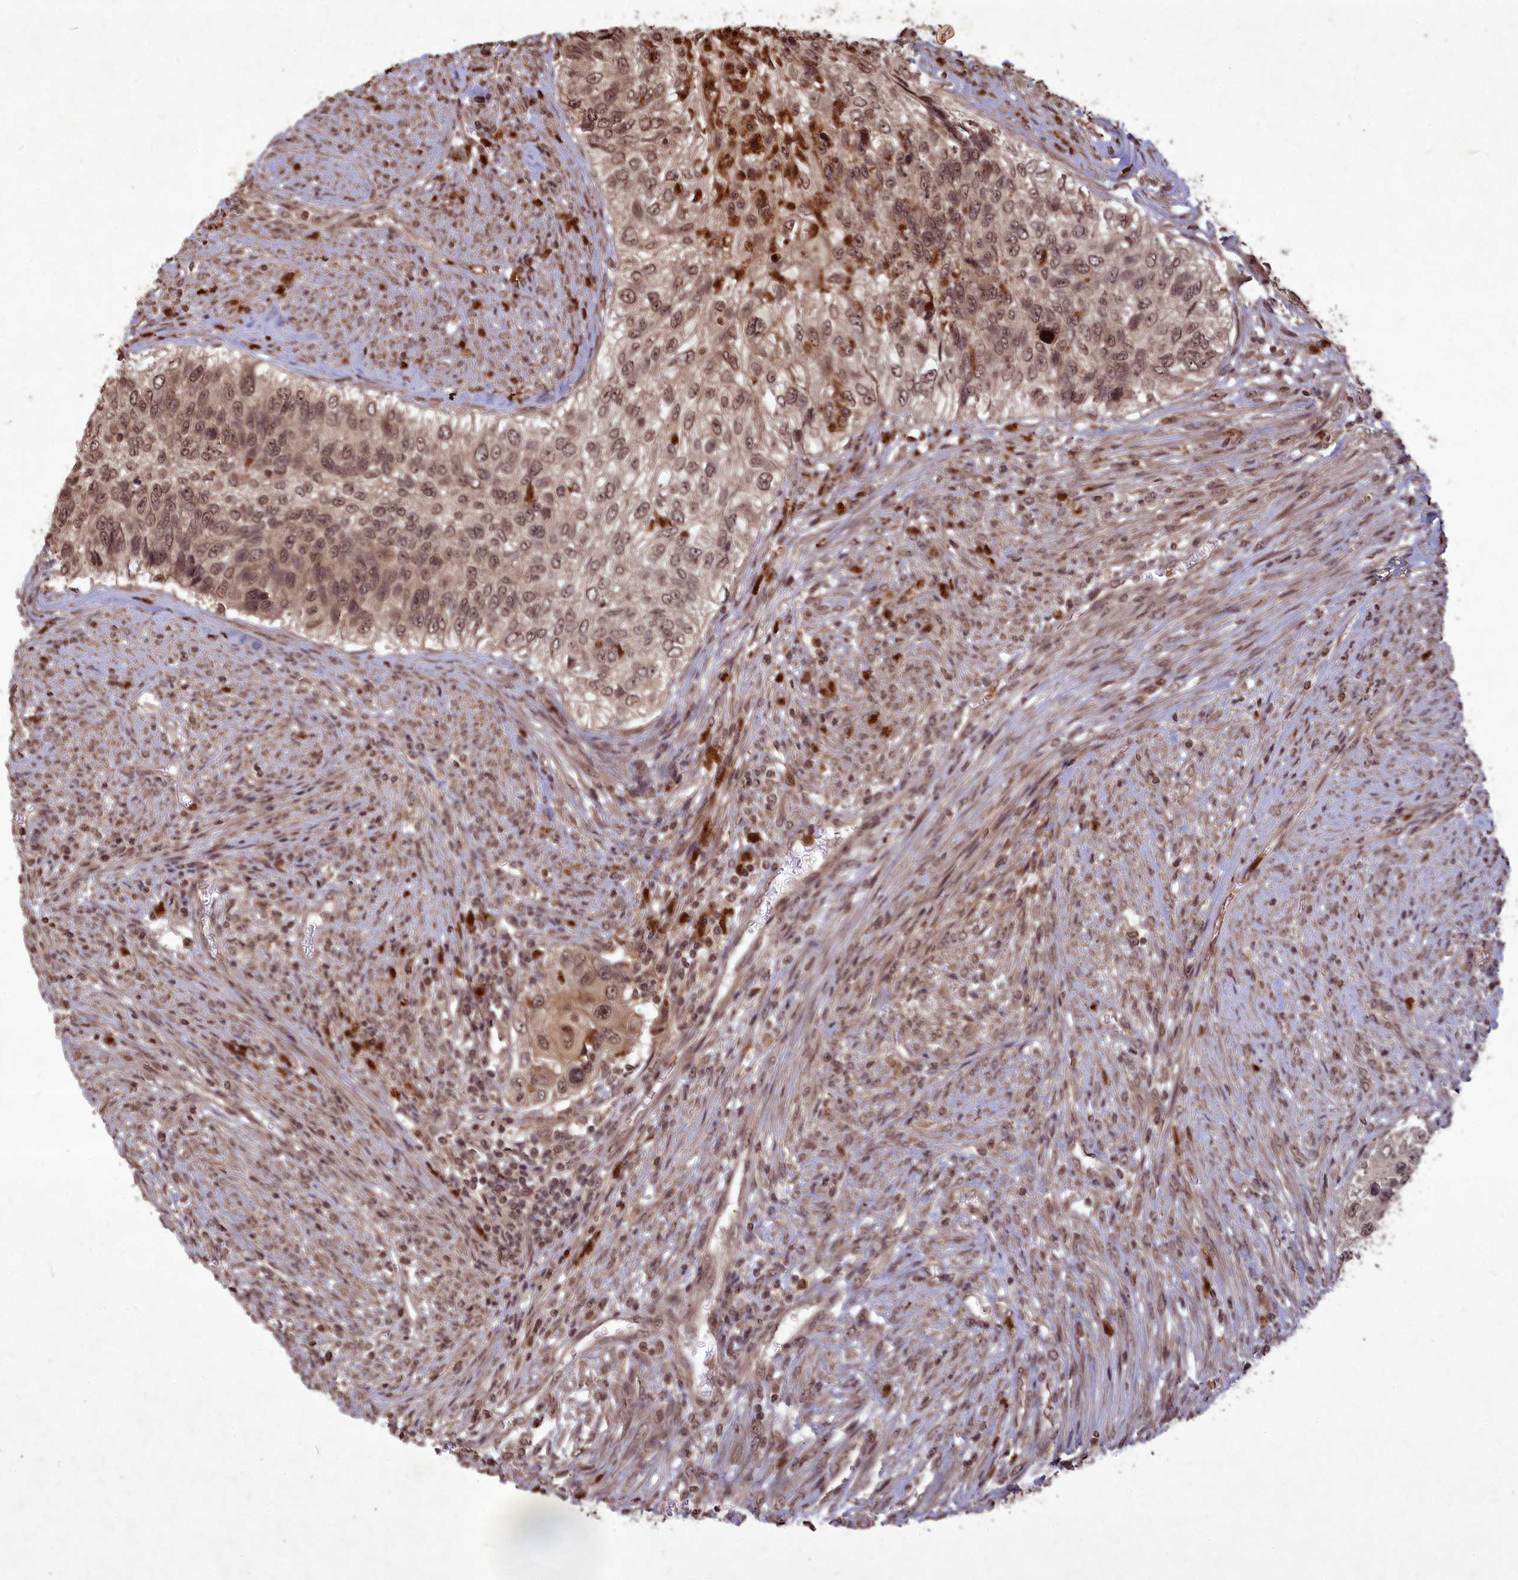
{"staining": {"intensity": "moderate", "quantity": ">75%", "location": "nuclear"}, "tissue": "urothelial cancer", "cell_type": "Tumor cells", "image_type": "cancer", "snomed": [{"axis": "morphology", "description": "Urothelial carcinoma, High grade"}, {"axis": "topography", "description": "Urinary bladder"}], "caption": "DAB (3,3'-diaminobenzidine) immunohistochemical staining of human urothelial carcinoma (high-grade) reveals moderate nuclear protein expression in approximately >75% of tumor cells.", "gene": "SRMS", "patient": {"sex": "female", "age": 60}}